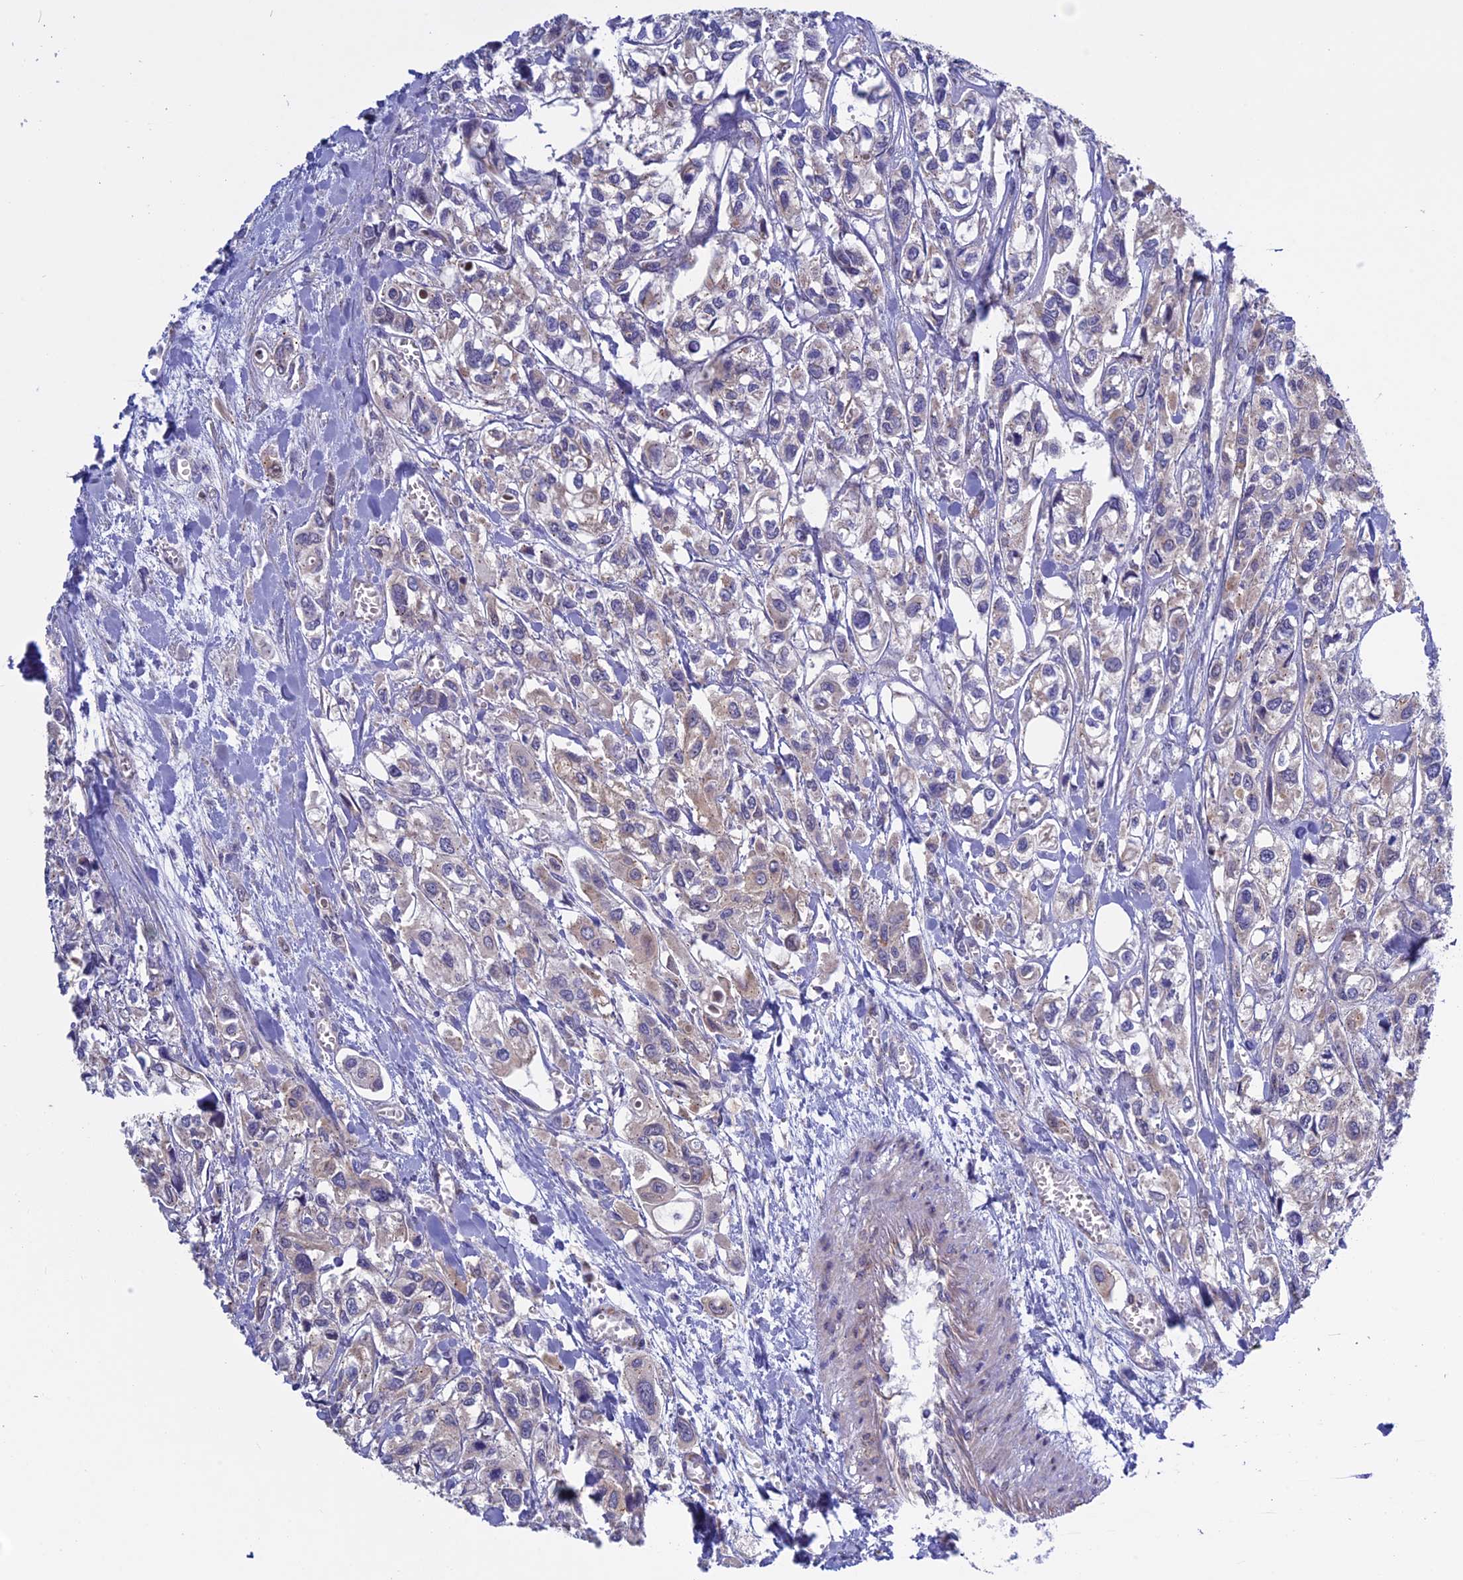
{"staining": {"intensity": "weak", "quantity": "<25%", "location": "cytoplasmic/membranous"}, "tissue": "urothelial cancer", "cell_type": "Tumor cells", "image_type": "cancer", "snomed": [{"axis": "morphology", "description": "Urothelial carcinoma, High grade"}, {"axis": "topography", "description": "Urinary bladder"}], "caption": "This is an IHC photomicrograph of urothelial cancer. There is no positivity in tumor cells.", "gene": "ETFDH", "patient": {"sex": "male", "age": 67}}